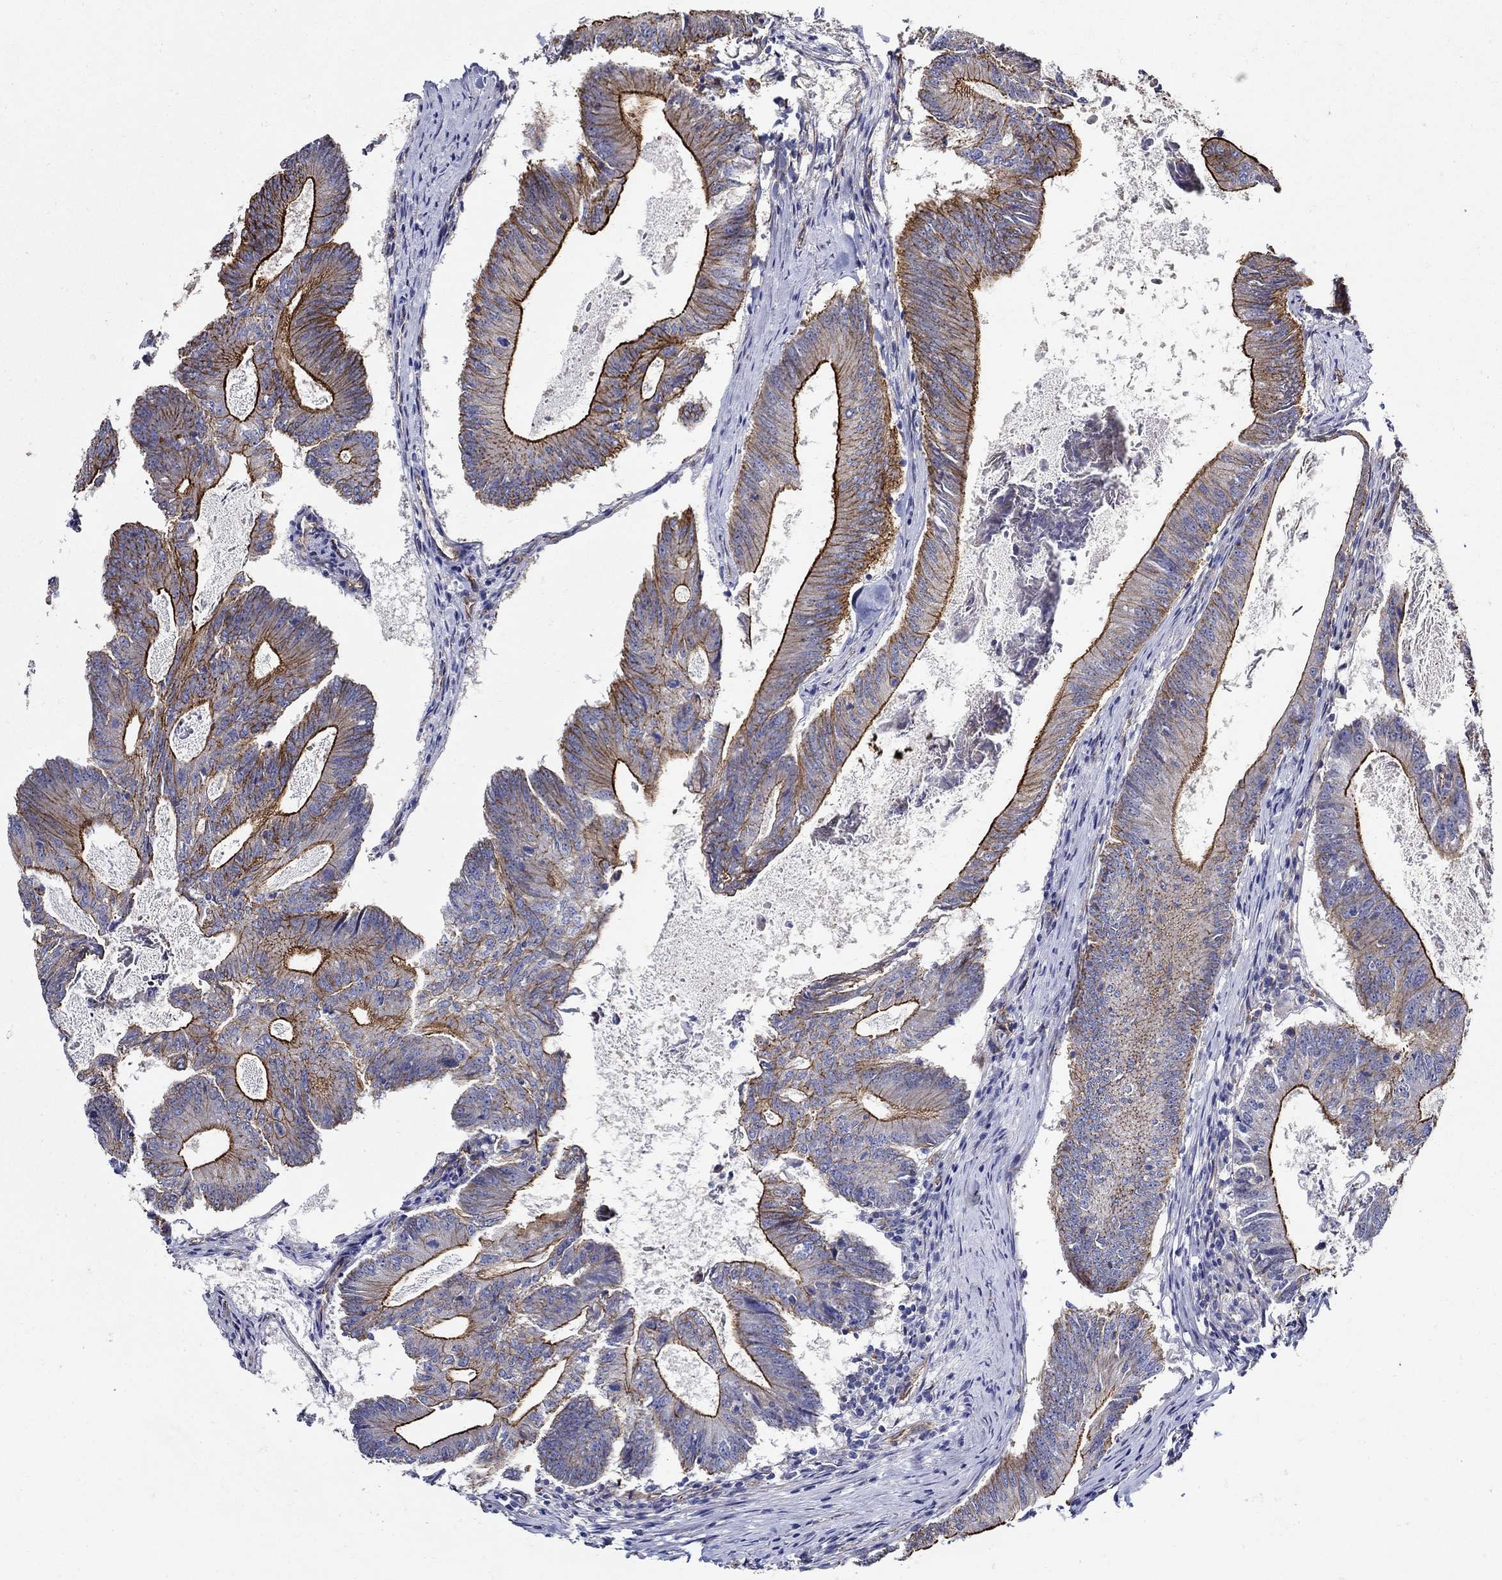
{"staining": {"intensity": "strong", "quantity": ">75%", "location": "cytoplasmic/membranous"}, "tissue": "colorectal cancer", "cell_type": "Tumor cells", "image_type": "cancer", "snomed": [{"axis": "morphology", "description": "Adenocarcinoma, NOS"}, {"axis": "topography", "description": "Colon"}], "caption": "Protein analysis of colorectal adenocarcinoma tissue reveals strong cytoplasmic/membranous staining in about >75% of tumor cells.", "gene": "APBB3", "patient": {"sex": "female", "age": 70}}